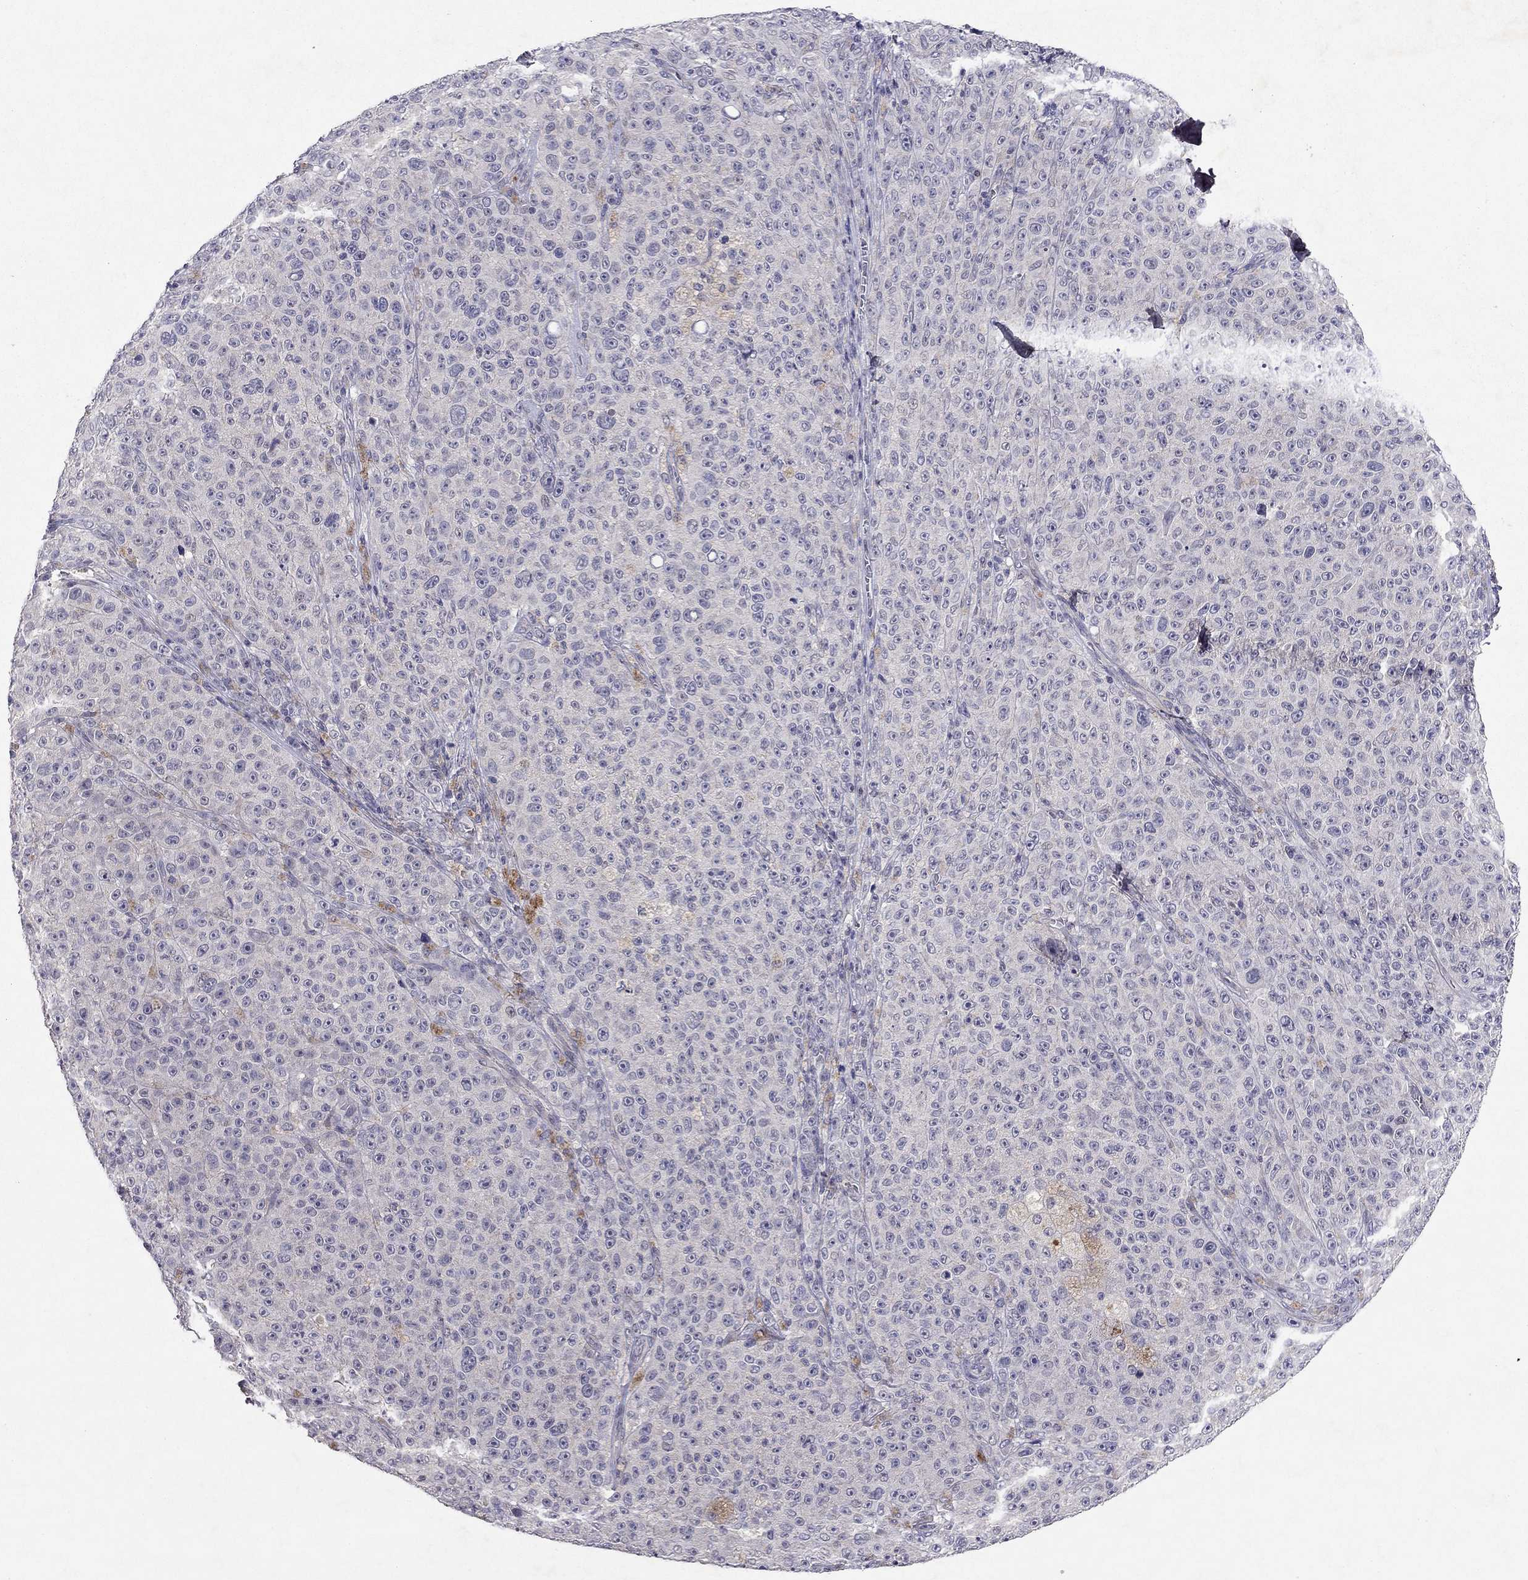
{"staining": {"intensity": "negative", "quantity": "none", "location": "none"}, "tissue": "melanoma", "cell_type": "Tumor cells", "image_type": "cancer", "snomed": [{"axis": "morphology", "description": "Malignant melanoma, NOS"}, {"axis": "topography", "description": "Skin"}], "caption": "High magnification brightfield microscopy of melanoma stained with DAB (3,3'-diaminobenzidine) (brown) and counterstained with hematoxylin (blue): tumor cells show no significant positivity. (Brightfield microscopy of DAB (3,3'-diaminobenzidine) immunohistochemistry at high magnification).", "gene": "ESR2", "patient": {"sex": "female", "age": 82}}